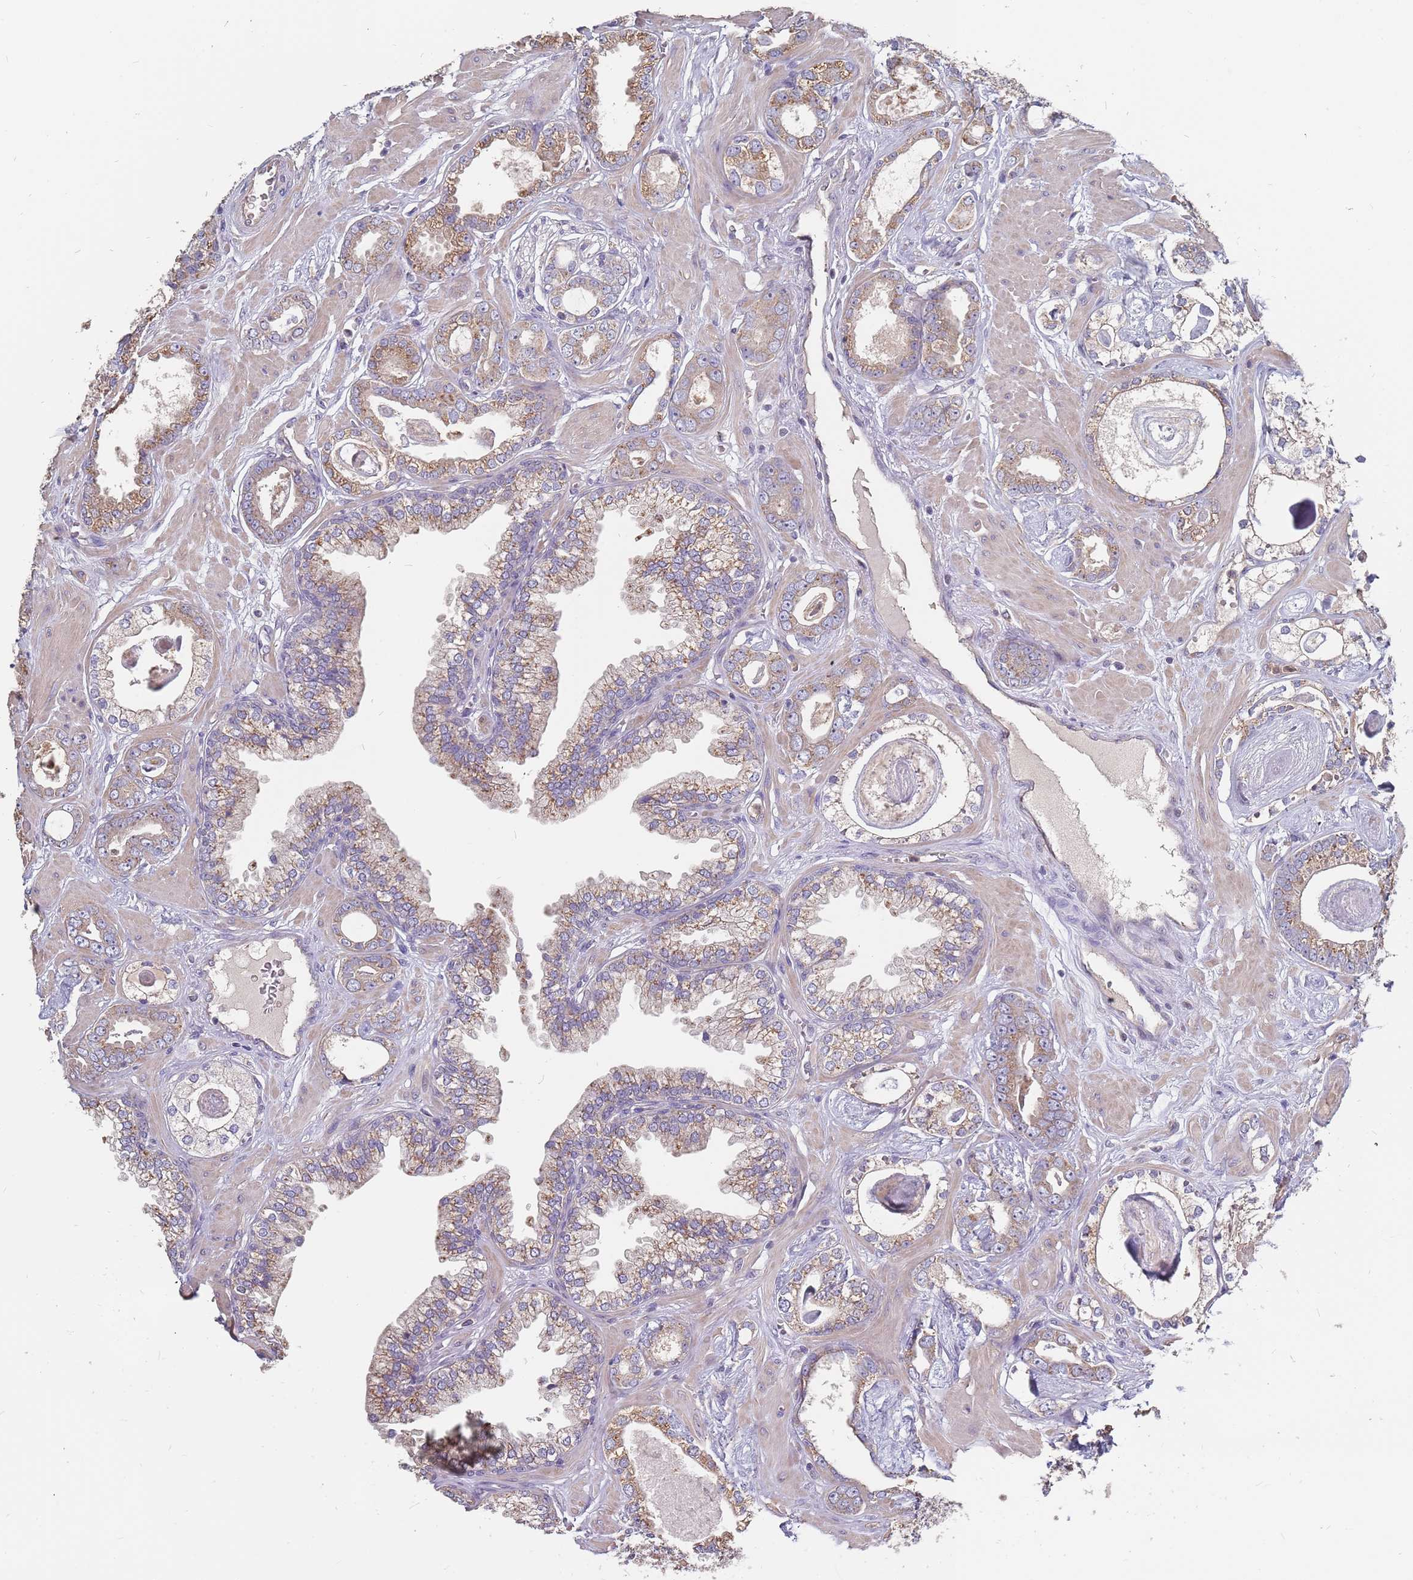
{"staining": {"intensity": "moderate", "quantity": "25%-75%", "location": "cytoplasmic/membranous"}, "tissue": "prostate cancer", "cell_type": "Tumor cells", "image_type": "cancer", "snomed": [{"axis": "morphology", "description": "Adenocarcinoma, Low grade"}, {"axis": "topography", "description": "Prostate"}], "caption": "Brown immunohistochemical staining in human low-grade adenocarcinoma (prostate) demonstrates moderate cytoplasmic/membranous expression in about 25%-75% of tumor cells.", "gene": "TCEANC2", "patient": {"sex": "male", "age": 60}}